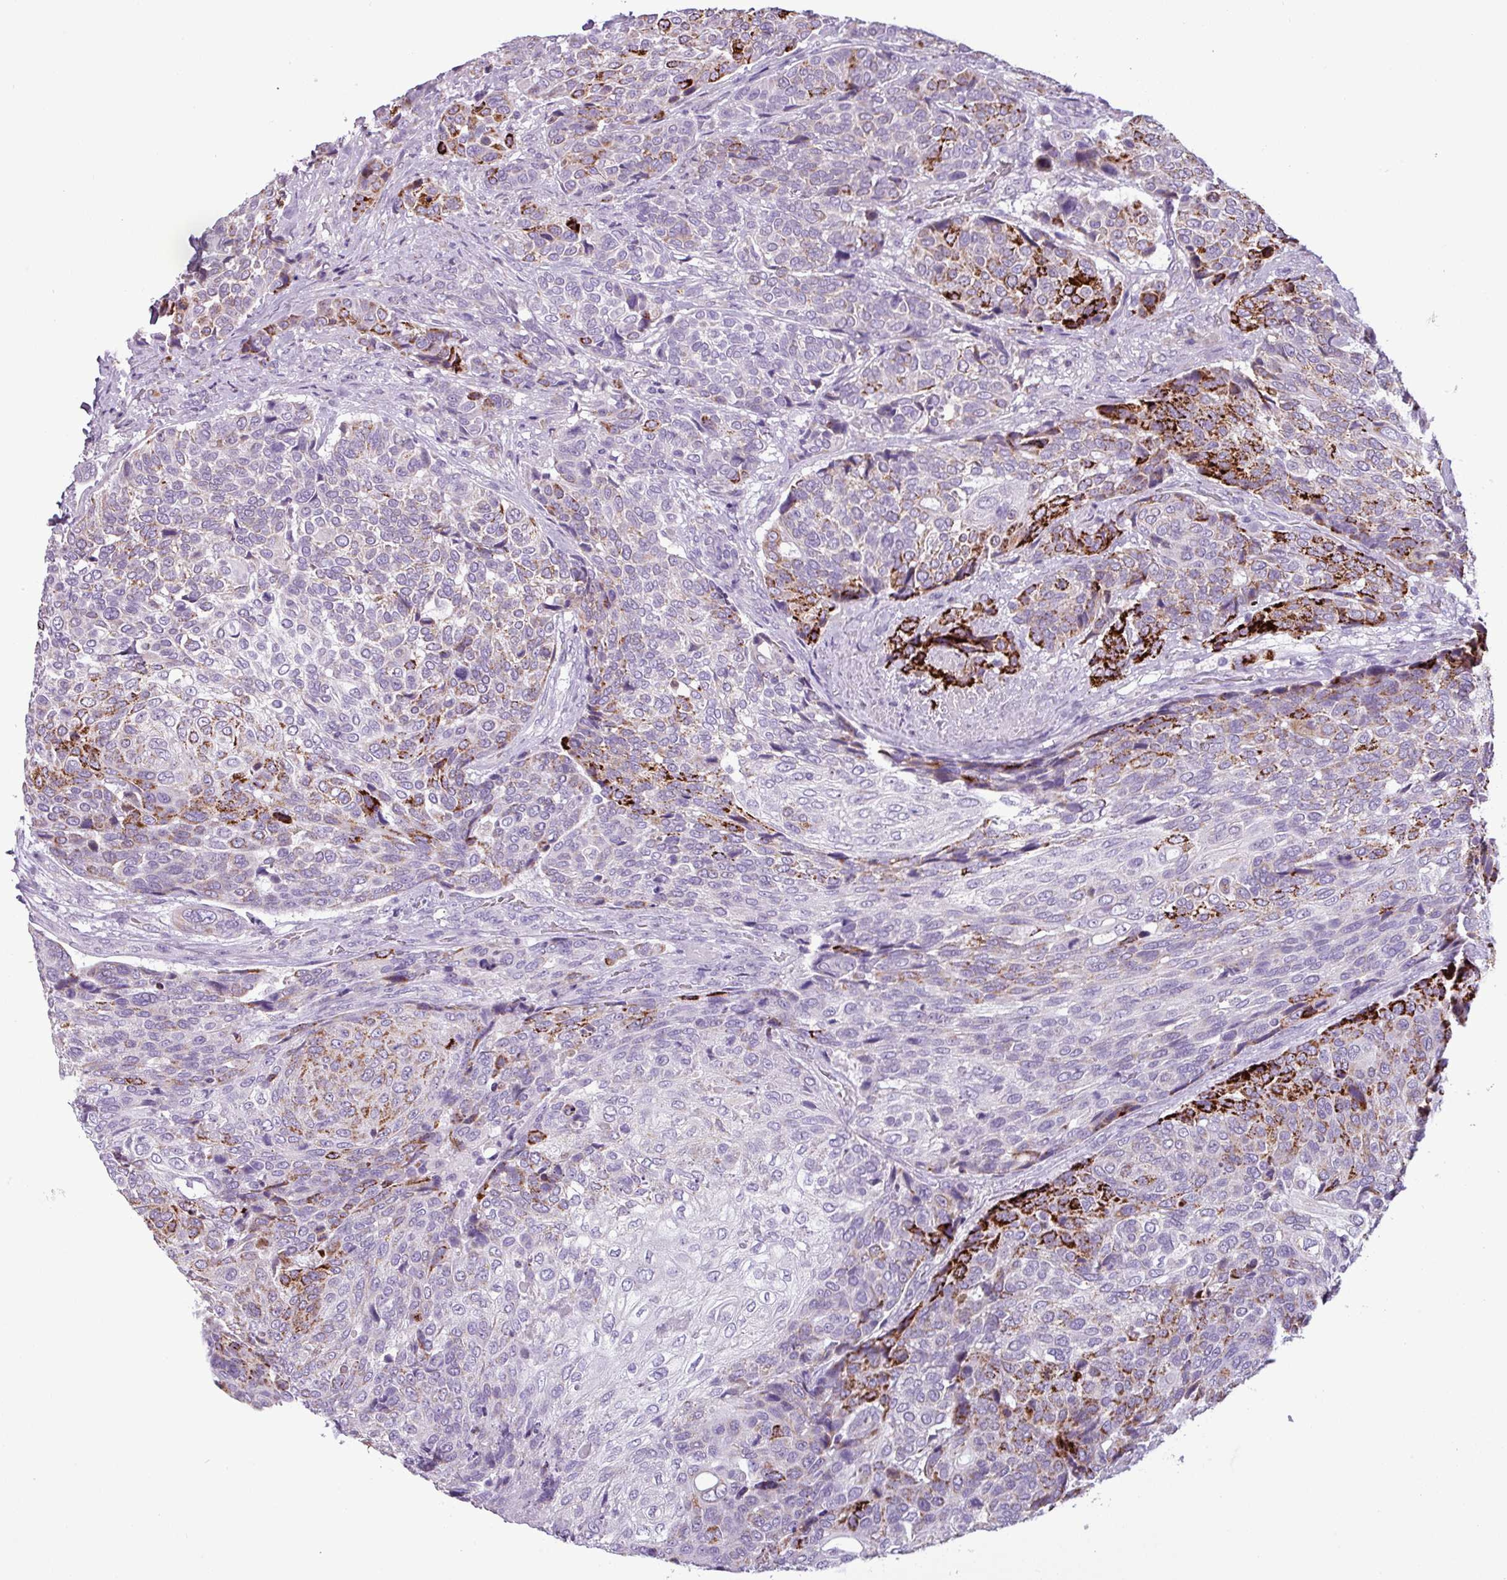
{"staining": {"intensity": "strong", "quantity": "<25%", "location": "cytoplasmic/membranous"}, "tissue": "urothelial cancer", "cell_type": "Tumor cells", "image_type": "cancer", "snomed": [{"axis": "morphology", "description": "Urothelial carcinoma, High grade"}, {"axis": "topography", "description": "Urinary bladder"}], "caption": "The photomicrograph displays staining of urothelial cancer, revealing strong cytoplasmic/membranous protein staining (brown color) within tumor cells. The protein of interest is shown in brown color, while the nuclei are stained blue.", "gene": "ZNF667", "patient": {"sex": "female", "age": 70}}